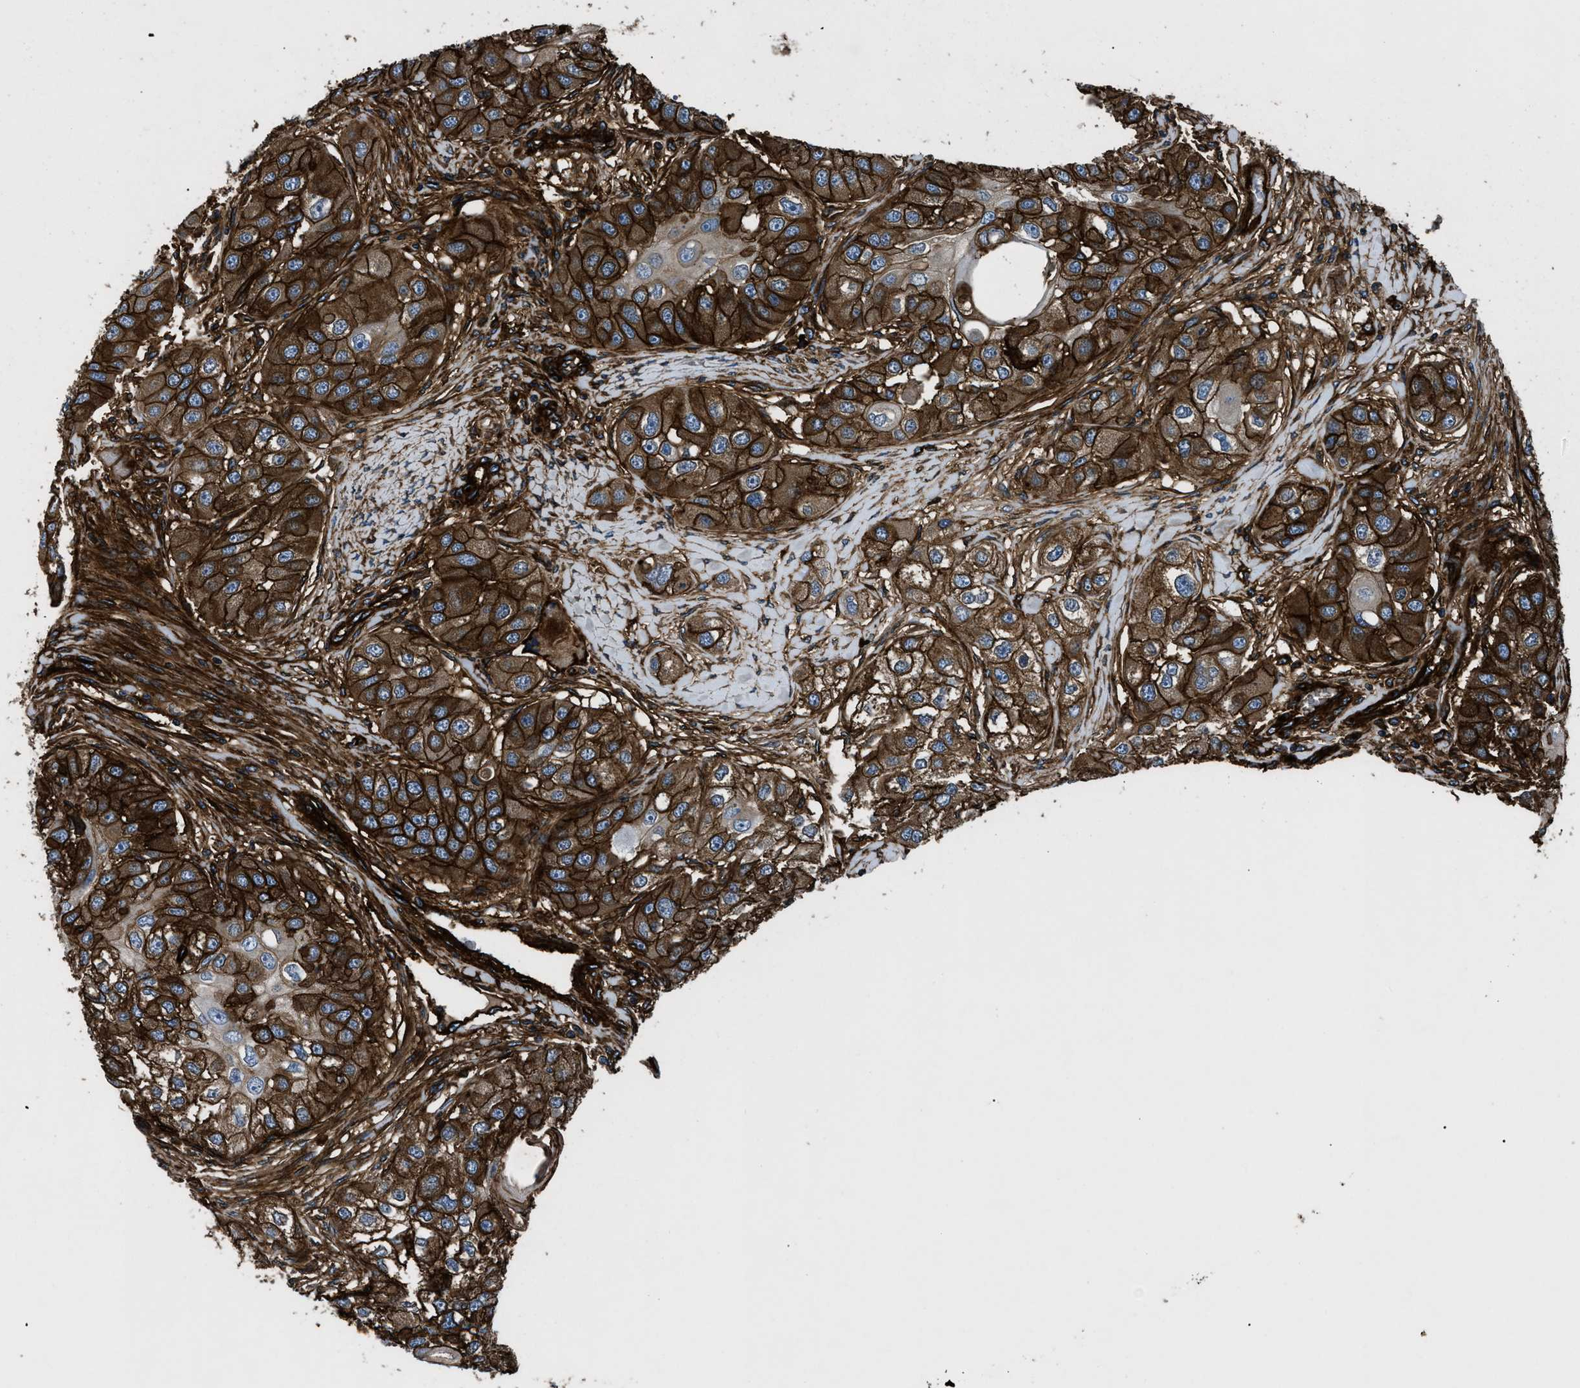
{"staining": {"intensity": "strong", "quantity": ">75%", "location": "cytoplasmic/membranous"}, "tissue": "head and neck cancer", "cell_type": "Tumor cells", "image_type": "cancer", "snomed": [{"axis": "morphology", "description": "Normal tissue, NOS"}, {"axis": "morphology", "description": "Squamous cell carcinoma, NOS"}, {"axis": "topography", "description": "Skeletal muscle"}, {"axis": "topography", "description": "Head-Neck"}], "caption": "Tumor cells reveal strong cytoplasmic/membranous positivity in about >75% of cells in squamous cell carcinoma (head and neck).", "gene": "CD276", "patient": {"sex": "male", "age": 51}}